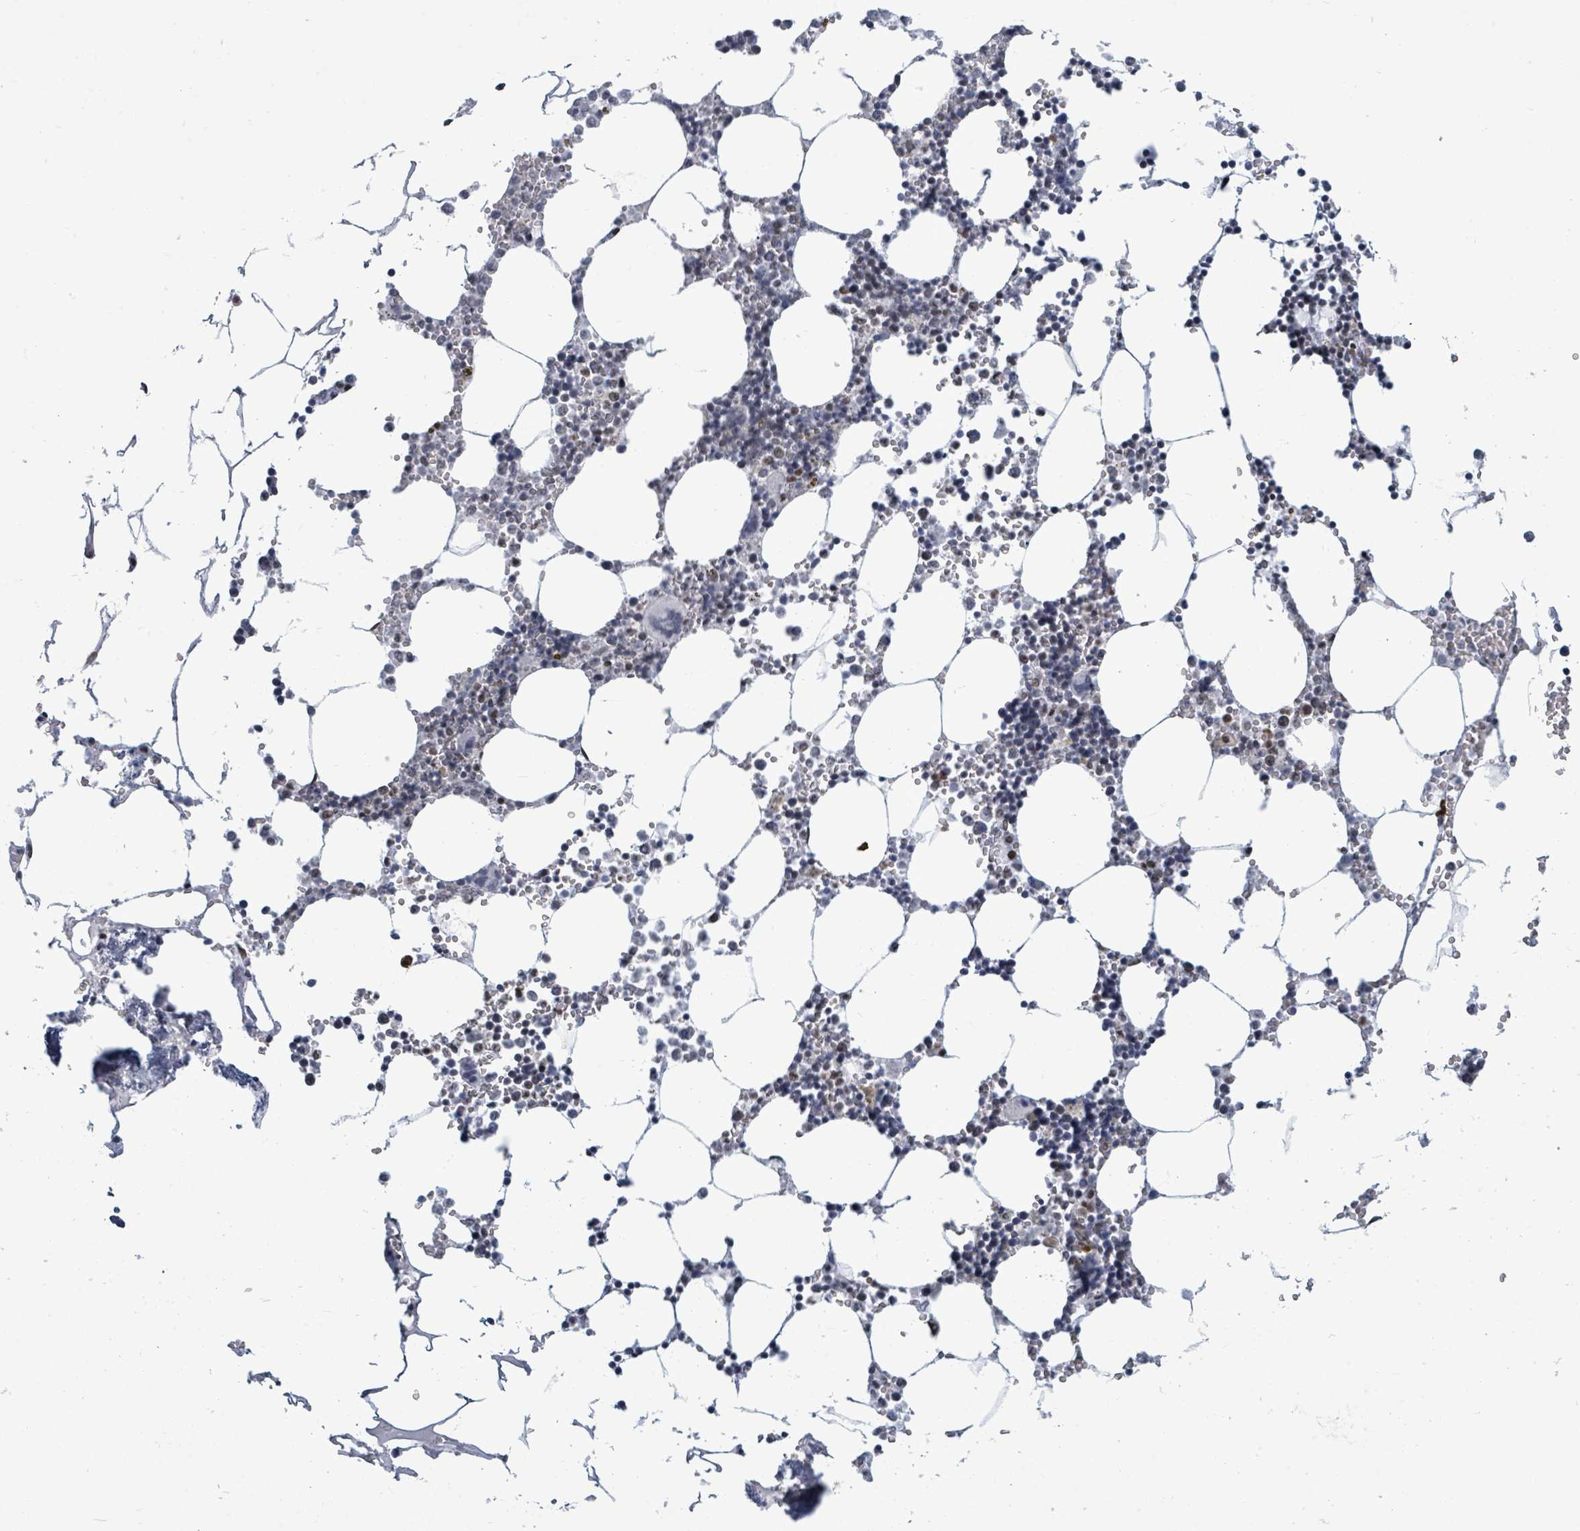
{"staining": {"intensity": "moderate", "quantity": "<25%", "location": "cytoplasmic/membranous,nuclear"}, "tissue": "bone marrow", "cell_type": "Hematopoietic cells", "image_type": "normal", "snomed": [{"axis": "morphology", "description": "Normal tissue, NOS"}, {"axis": "topography", "description": "Bone marrow"}], "caption": "This photomicrograph exhibits IHC staining of unremarkable bone marrow, with low moderate cytoplasmic/membranous,nuclear staining in about <25% of hematopoietic cells.", "gene": "BIVM", "patient": {"sex": "male", "age": 54}}